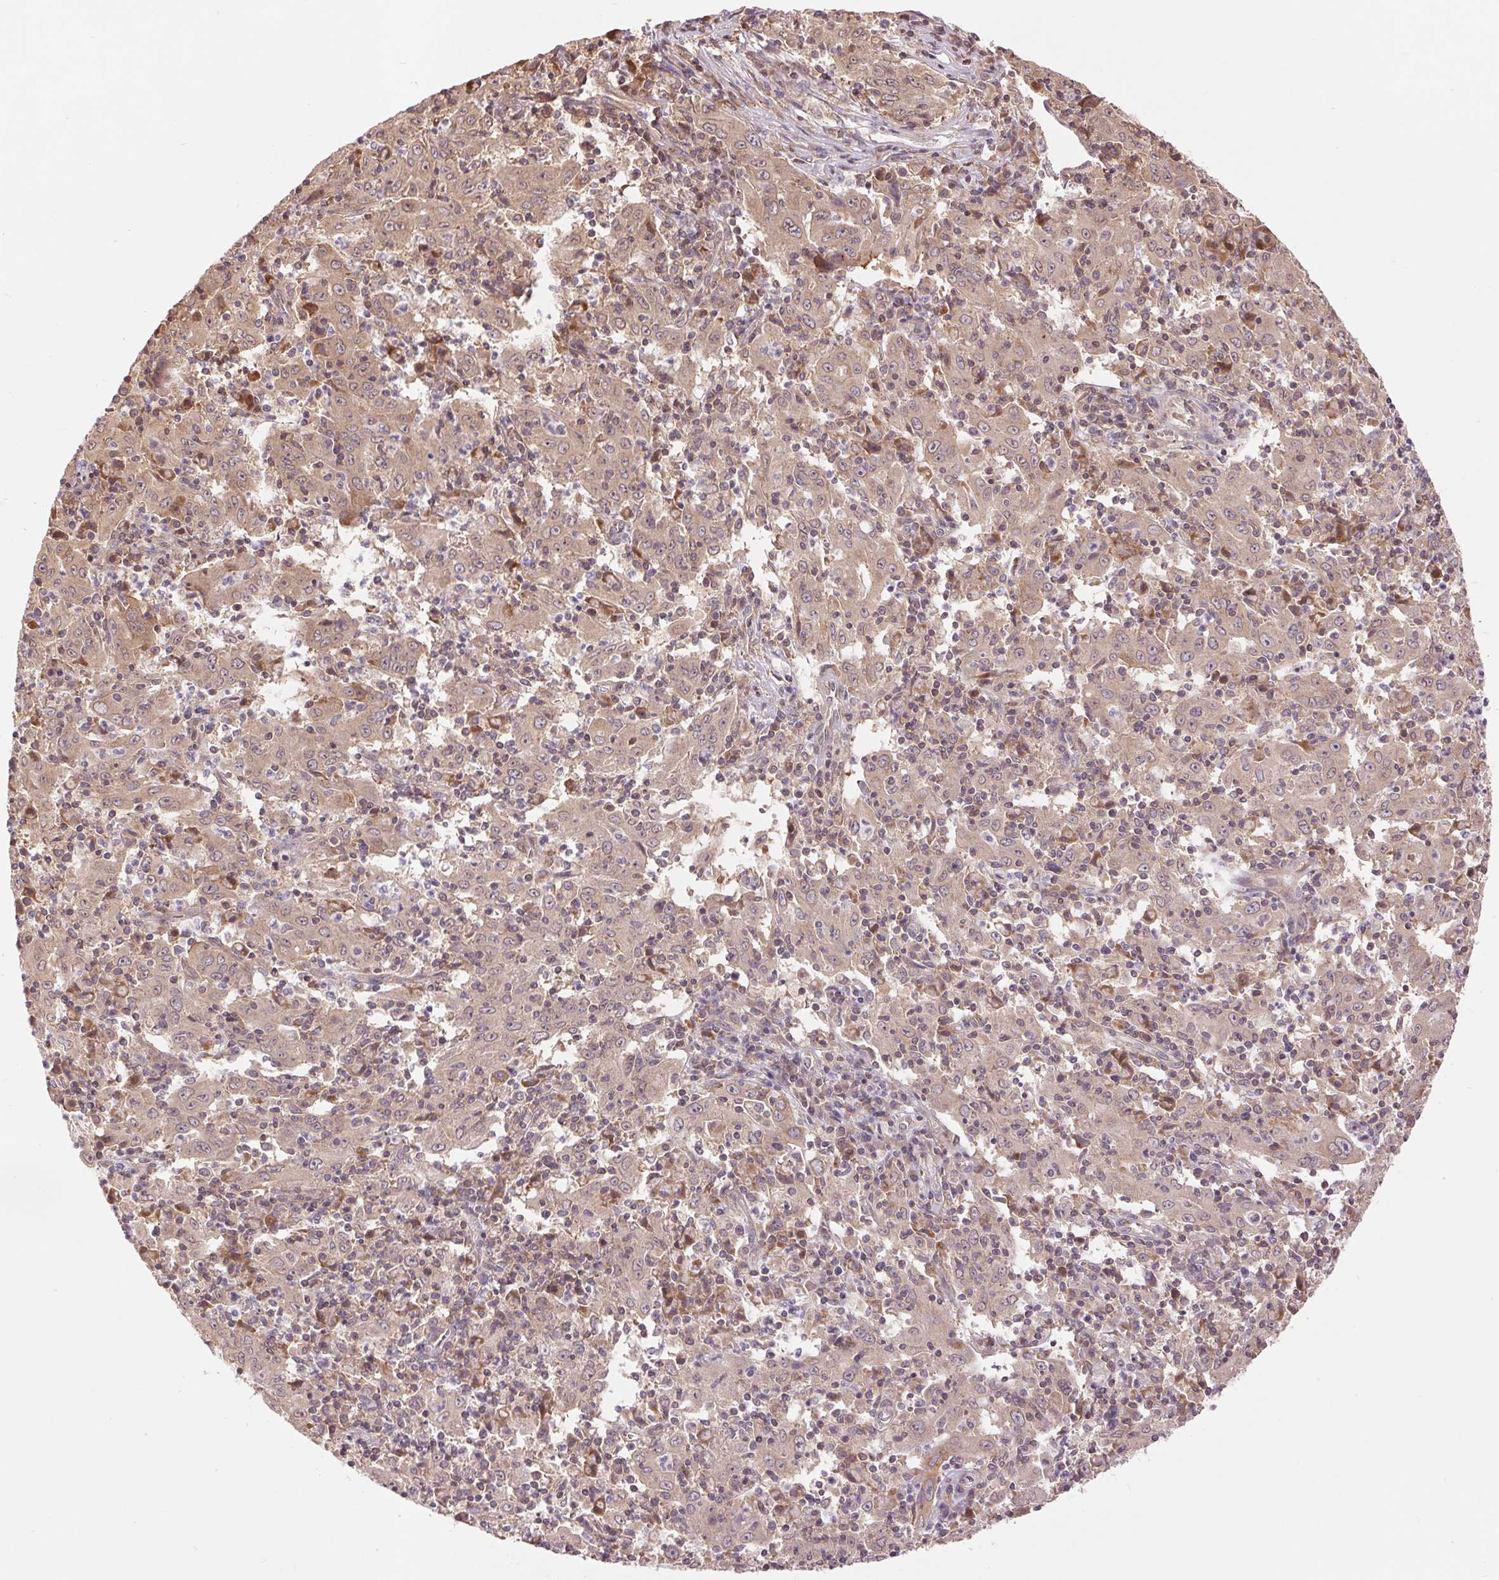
{"staining": {"intensity": "weak", "quantity": ">75%", "location": "cytoplasmic/membranous"}, "tissue": "pancreatic cancer", "cell_type": "Tumor cells", "image_type": "cancer", "snomed": [{"axis": "morphology", "description": "Adenocarcinoma, NOS"}, {"axis": "topography", "description": "Pancreas"}], "caption": "Weak cytoplasmic/membranous staining is appreciated in about >75% of tumor cells in pancreatic cancer (adenocarcinoma). (DAB IHC, brown staining for protein, blue staining for nuclei).", "gene": "BTF3L4", "patient": {"sex": "male", "age": 63}}